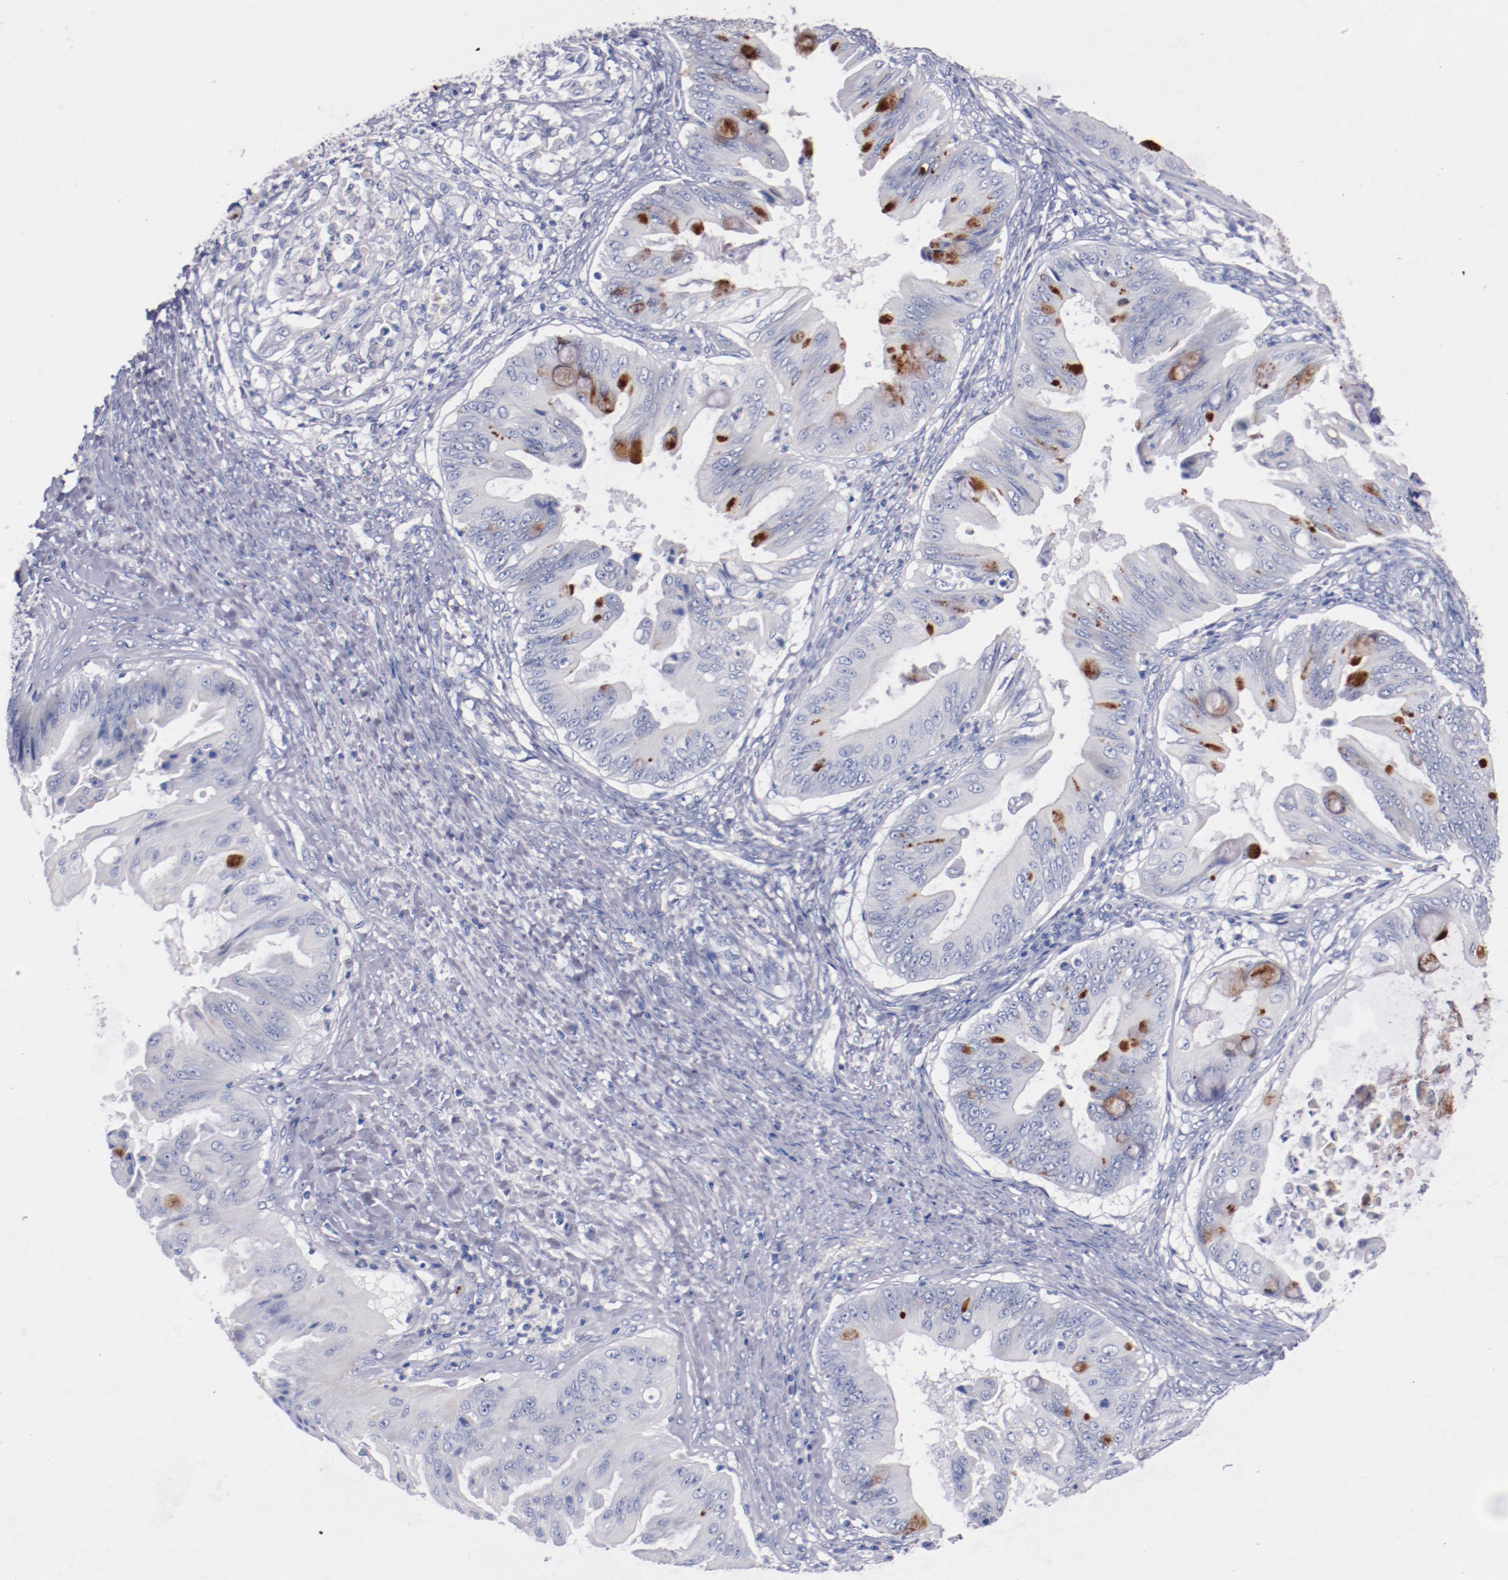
{"staining": {"intensity": "strong", "quantity": "<25%", "location": "cytoplasmic/membranous"}, "tissue": "ovarian cancer", "cell_type": "Tumor cells", "image_type": "cancer", "snomed": [{"axis": "morphology", "description": "Cystadenocarcinoma, mucinous, NOS"}, {"axis": "topography", "description": "Ovary"}], "caption": "Protein staining reveals strong cytoplasmic/membranous expression in approximately <25% of tumor cells in mucinous cystadenocarcinoma (ovarian).", "gene": "CNTNAP2", "patient": {"sex": "female", "age": 37}}